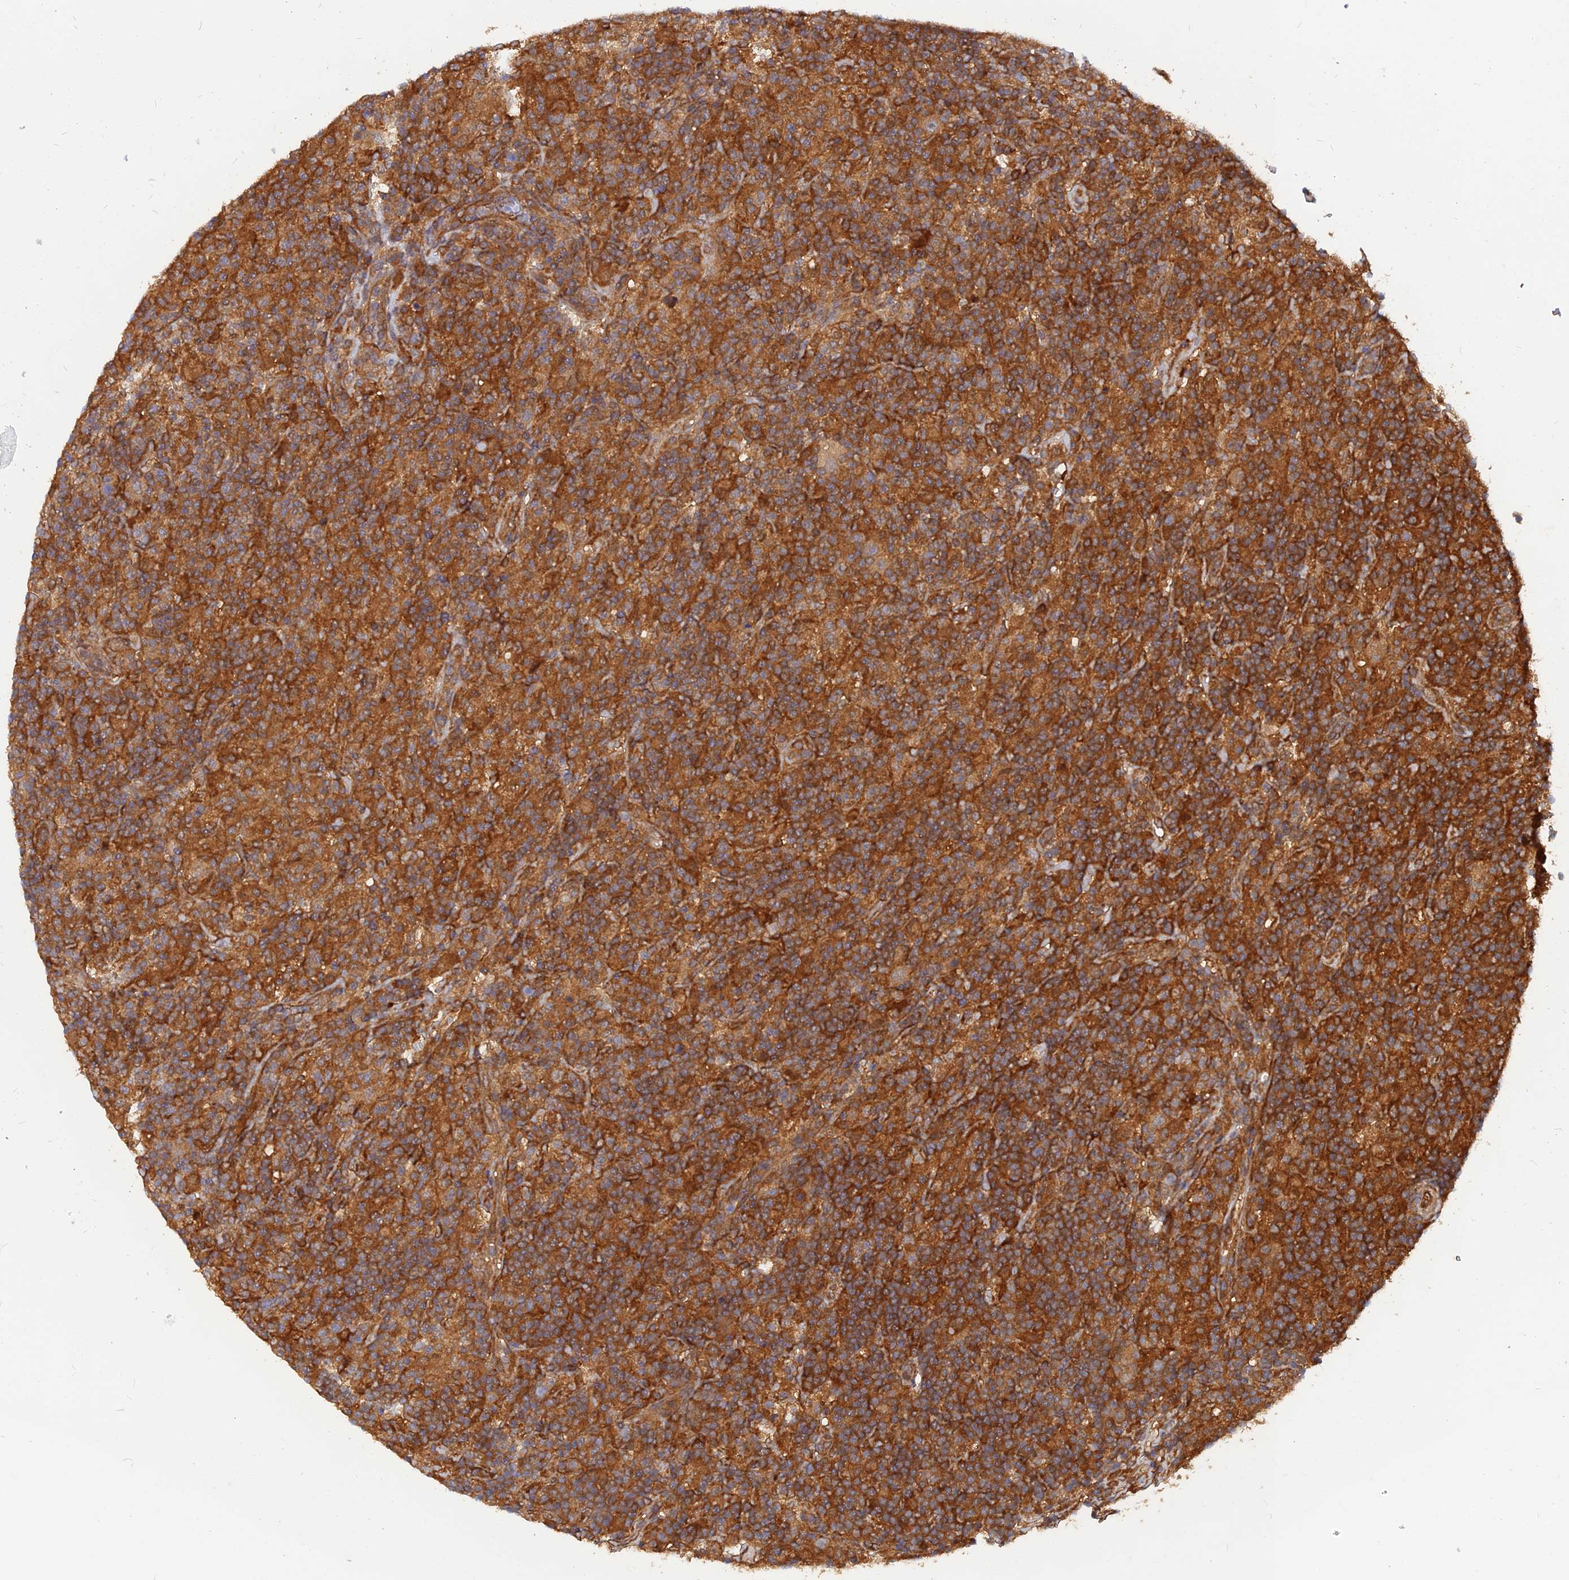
{"staining": {"intensity": "moderate", "quantity": ">75%", "location": "cytoplasmic/membranous"}, "tissue": "lymphoma", "cell_type": "Tumor cells", "image_type": "cancer", "snomed": [{"axis": "morphology", "description": "Hodgkin's disease, NOS"}, {"axis": "topography", "description": "Lymph node"}], "caption": "This is a micrograph of IHC staining of Hodgkin's disease, which shows moderate expression in the cytoplasmic/membranous of tumor cells.", "gene": "ARL2BP", "patient": {"sex": "male", "age": 70}}